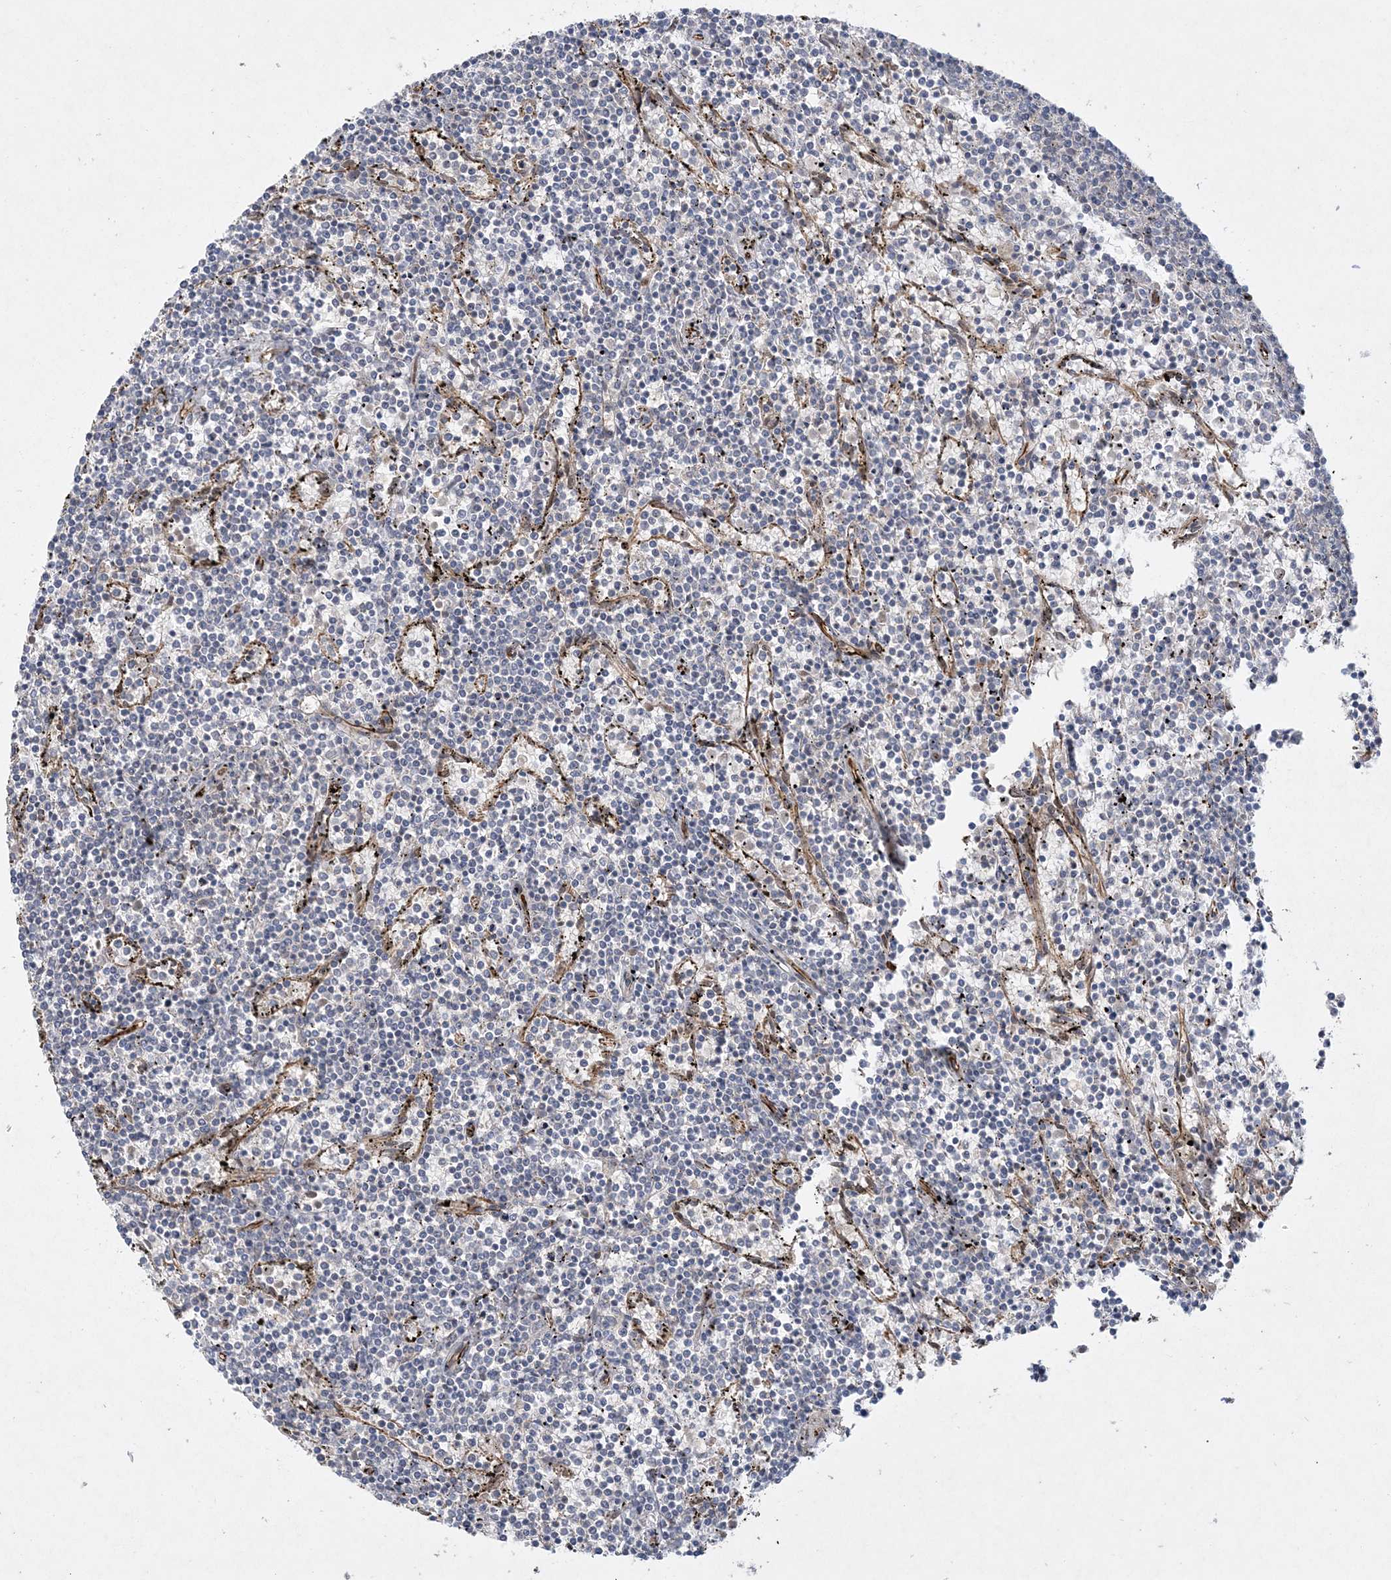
{"staining": {"intensity": "negative", "quantity": "none", "location": "none"}, "tissue": "lymphoma", "cell_type": "Tumor cells", "image_type": "cancer", "snomed": [{"axis": "morphology", "description": "Malignant lymphoma, non-Hodgkin's type, Low grade"}, {"axis": "topography", "description": "Spleen"}], "caption": "Immunohistochemistry histopathology image of human low-grade malignant lymphoma, non-Hodgkin's type stained for a protein (brown), which demonstrates no positivity in tumor cells. Brightfield microscopy of immunohistochemistry stained with DAB (brown) and hematoxylin (blue), captured at high magnification.", "gene": "INPP1", "patient": {"sex": "female", "age": 50}}